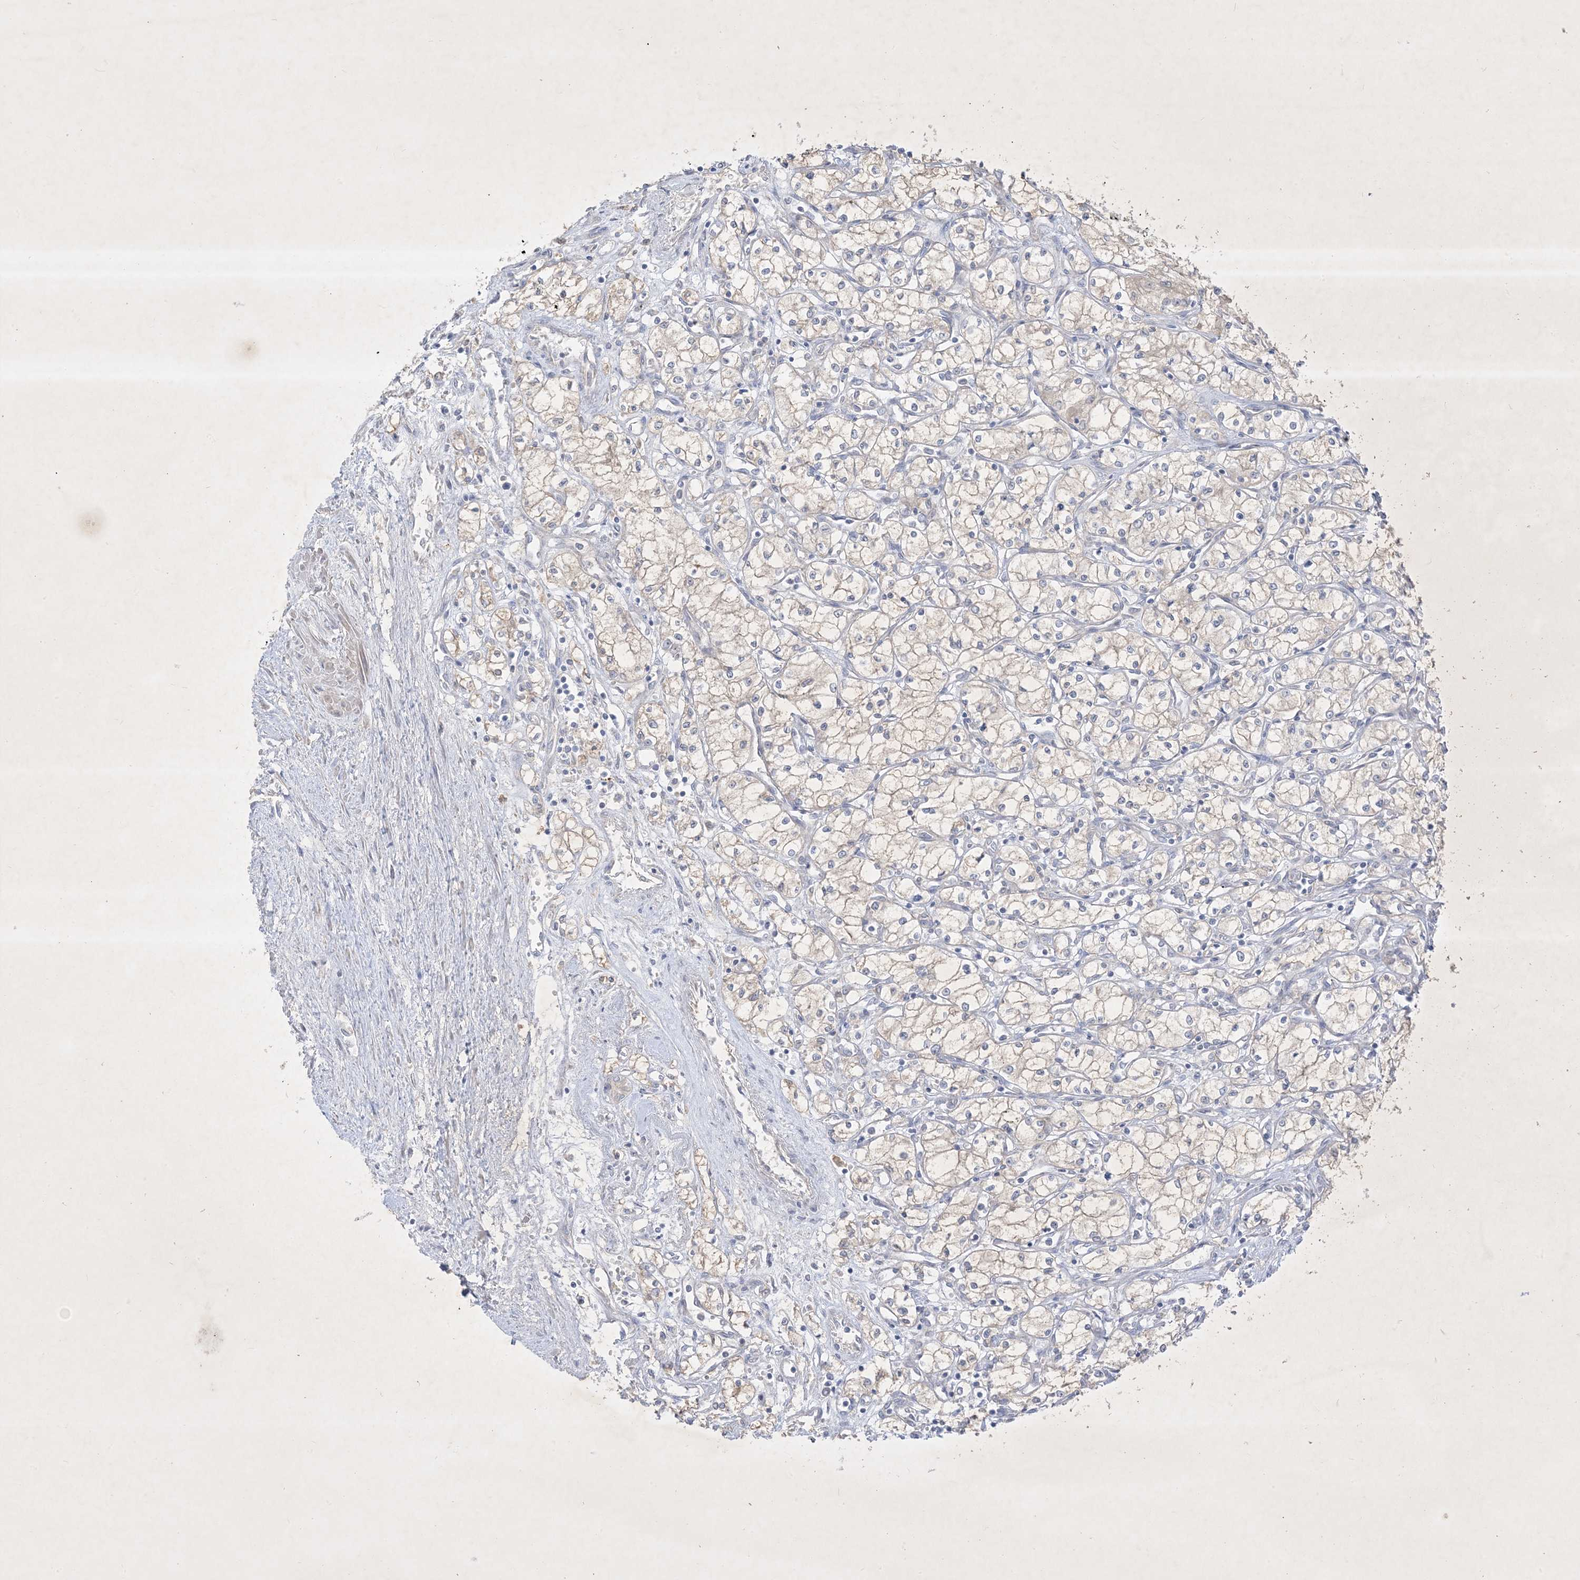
{"staining": {"intensity": "negative", "quantity": "none", "location": "none"}, "tissue": "renal cancer", "cell_type": "Tumor cells", "image_type": "cancer", "snomed": [{"axis": "morphology", "description": "Adenocarcinoma, NOS"}, {"axis": "topography", "description": "Kidney"}], "caption": "Immunohistochemistry (IHC) image of human renal adenocarcinoma stained for a protein (brown), which displays no staining in tumor cells.", "gene": "PLEKHA3", "patient": {"sex": "male", "age": 59}}